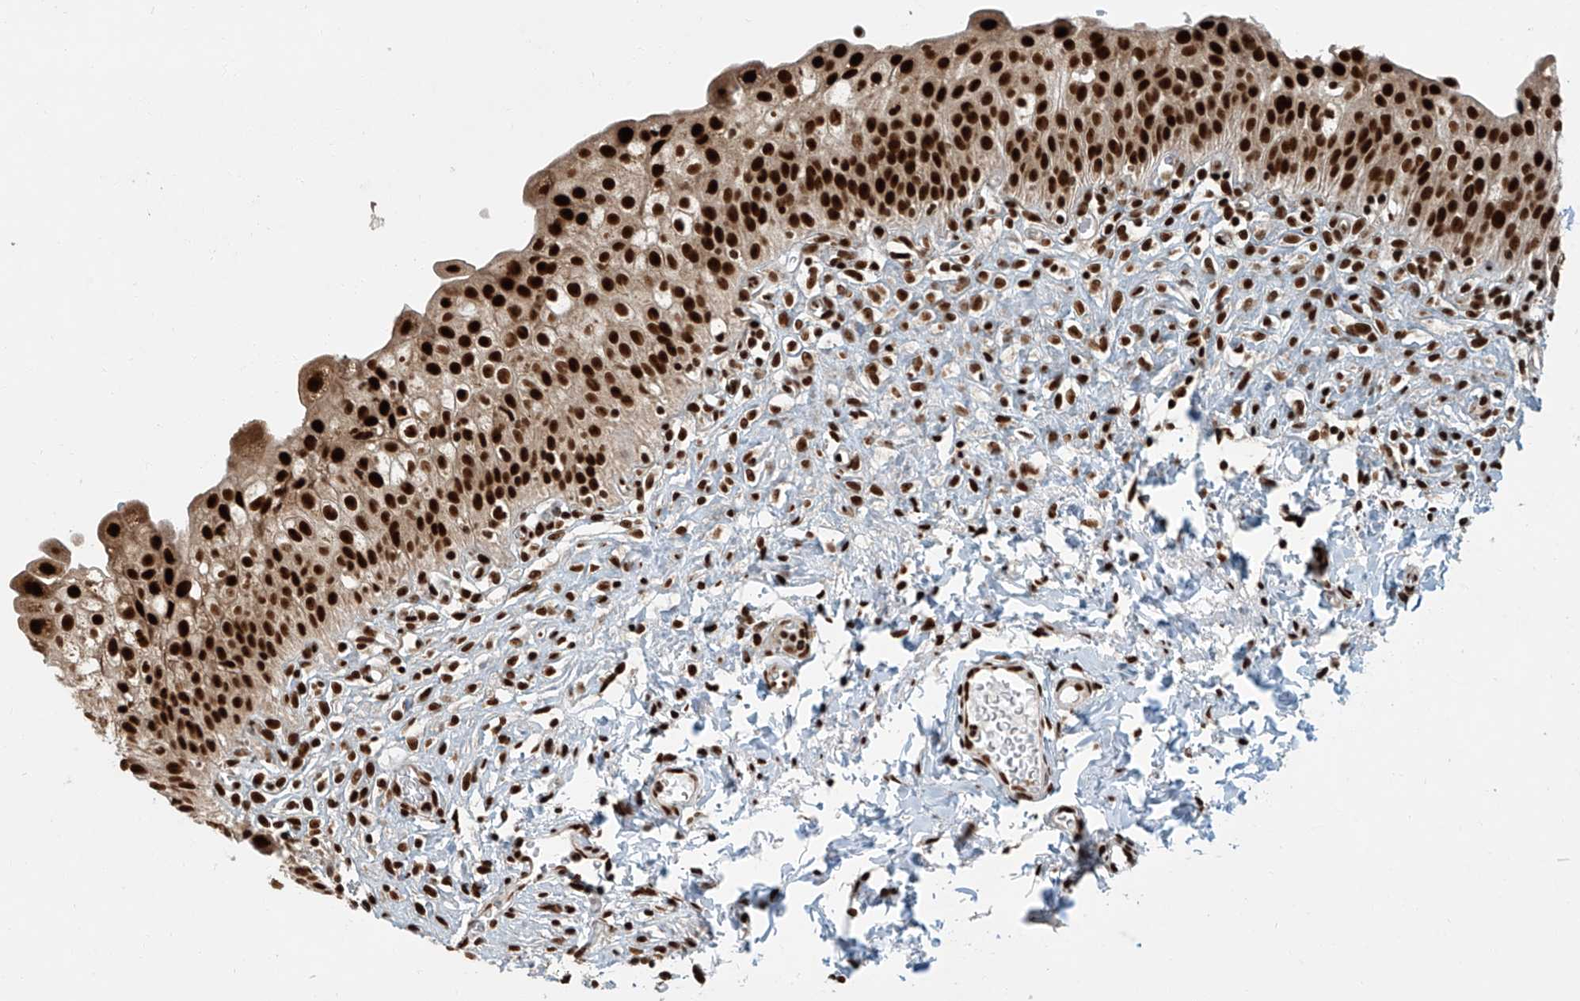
{"staining": {"intensity": "strong", "quantity": ">75%", "location": "cytoplasmic/membranous,nuclear"}, "tissue": "urinary bladder", "cell_type": "Urothelial cells", "image_type": "normal", "snomed": [{"axis": "morphology", "description": "Normal tissue, NOS"}, {"axis": "topography", "description": "Urinary bladder"}], "caption": "Immunohistochemistry (IHC) micrograph of unremarkable urinary bladder stained for a protein (brown), which displays high levels of strong cytoplasmic/membranous,nuclear expression in about >75% of urothelial cells.", "gene": "FAM193B", "patient": {"sex": "male", "age": 55}}